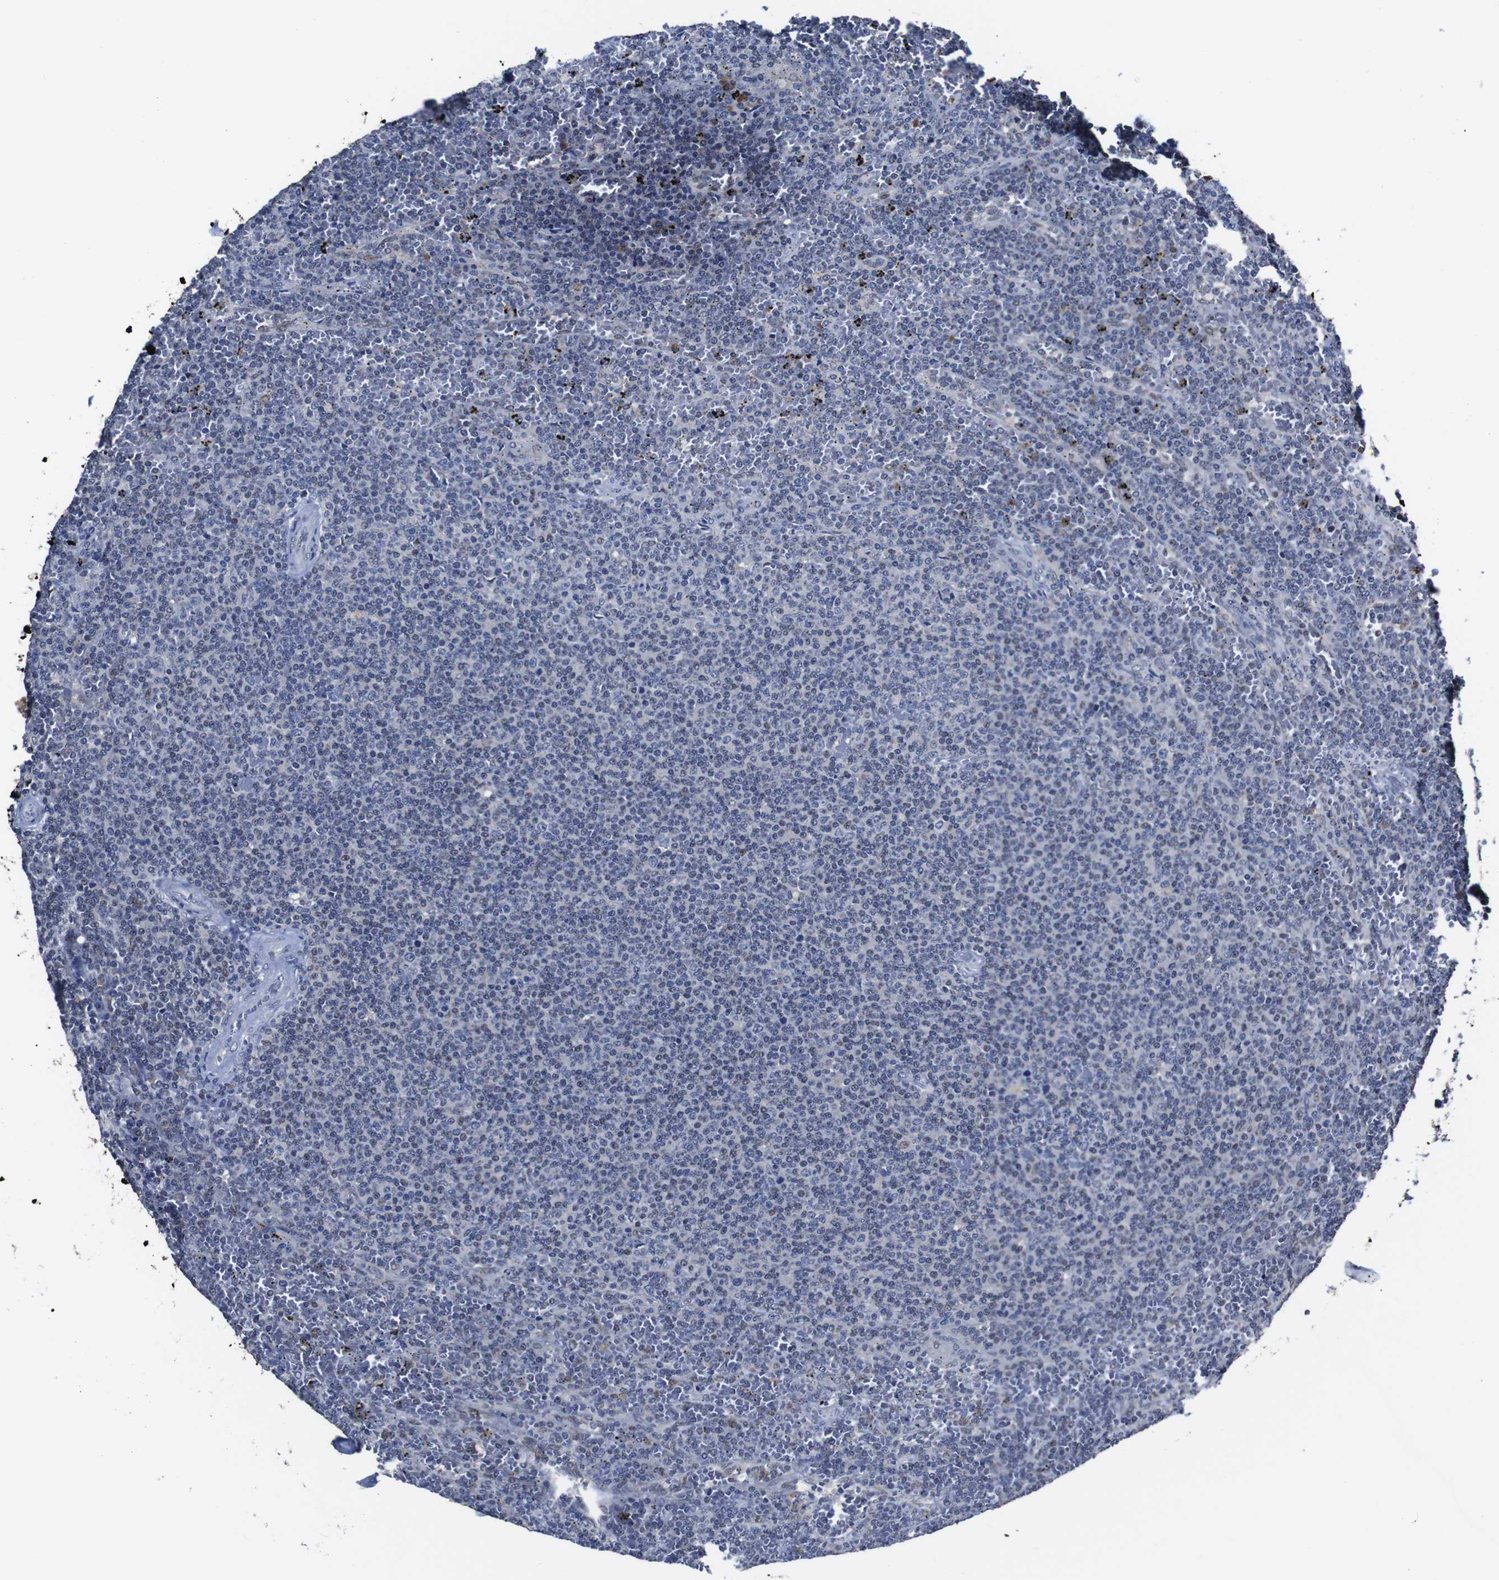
{"staining": {"intensity": "negative", "quantity": "none", "location": "none"}, "tissue": "lymphoma", "cell_type": "Tumor cells", "image_type": "cancer", "snomed": [{"axis": "morphology", "description": "Malignant lymphoma, non-Hodgkin's type, Low grade"}, {"axis": "topography", "description": "Spleen"}], "caption": "Protein analysis of malignant lymphoma, non-Hodgkin's type (low-grade) shows no significant expression in tumor cells. Nuclei are stained in blue.", "gene": "SEMA4B", "patient": {"sex": "female", "age": 50}}